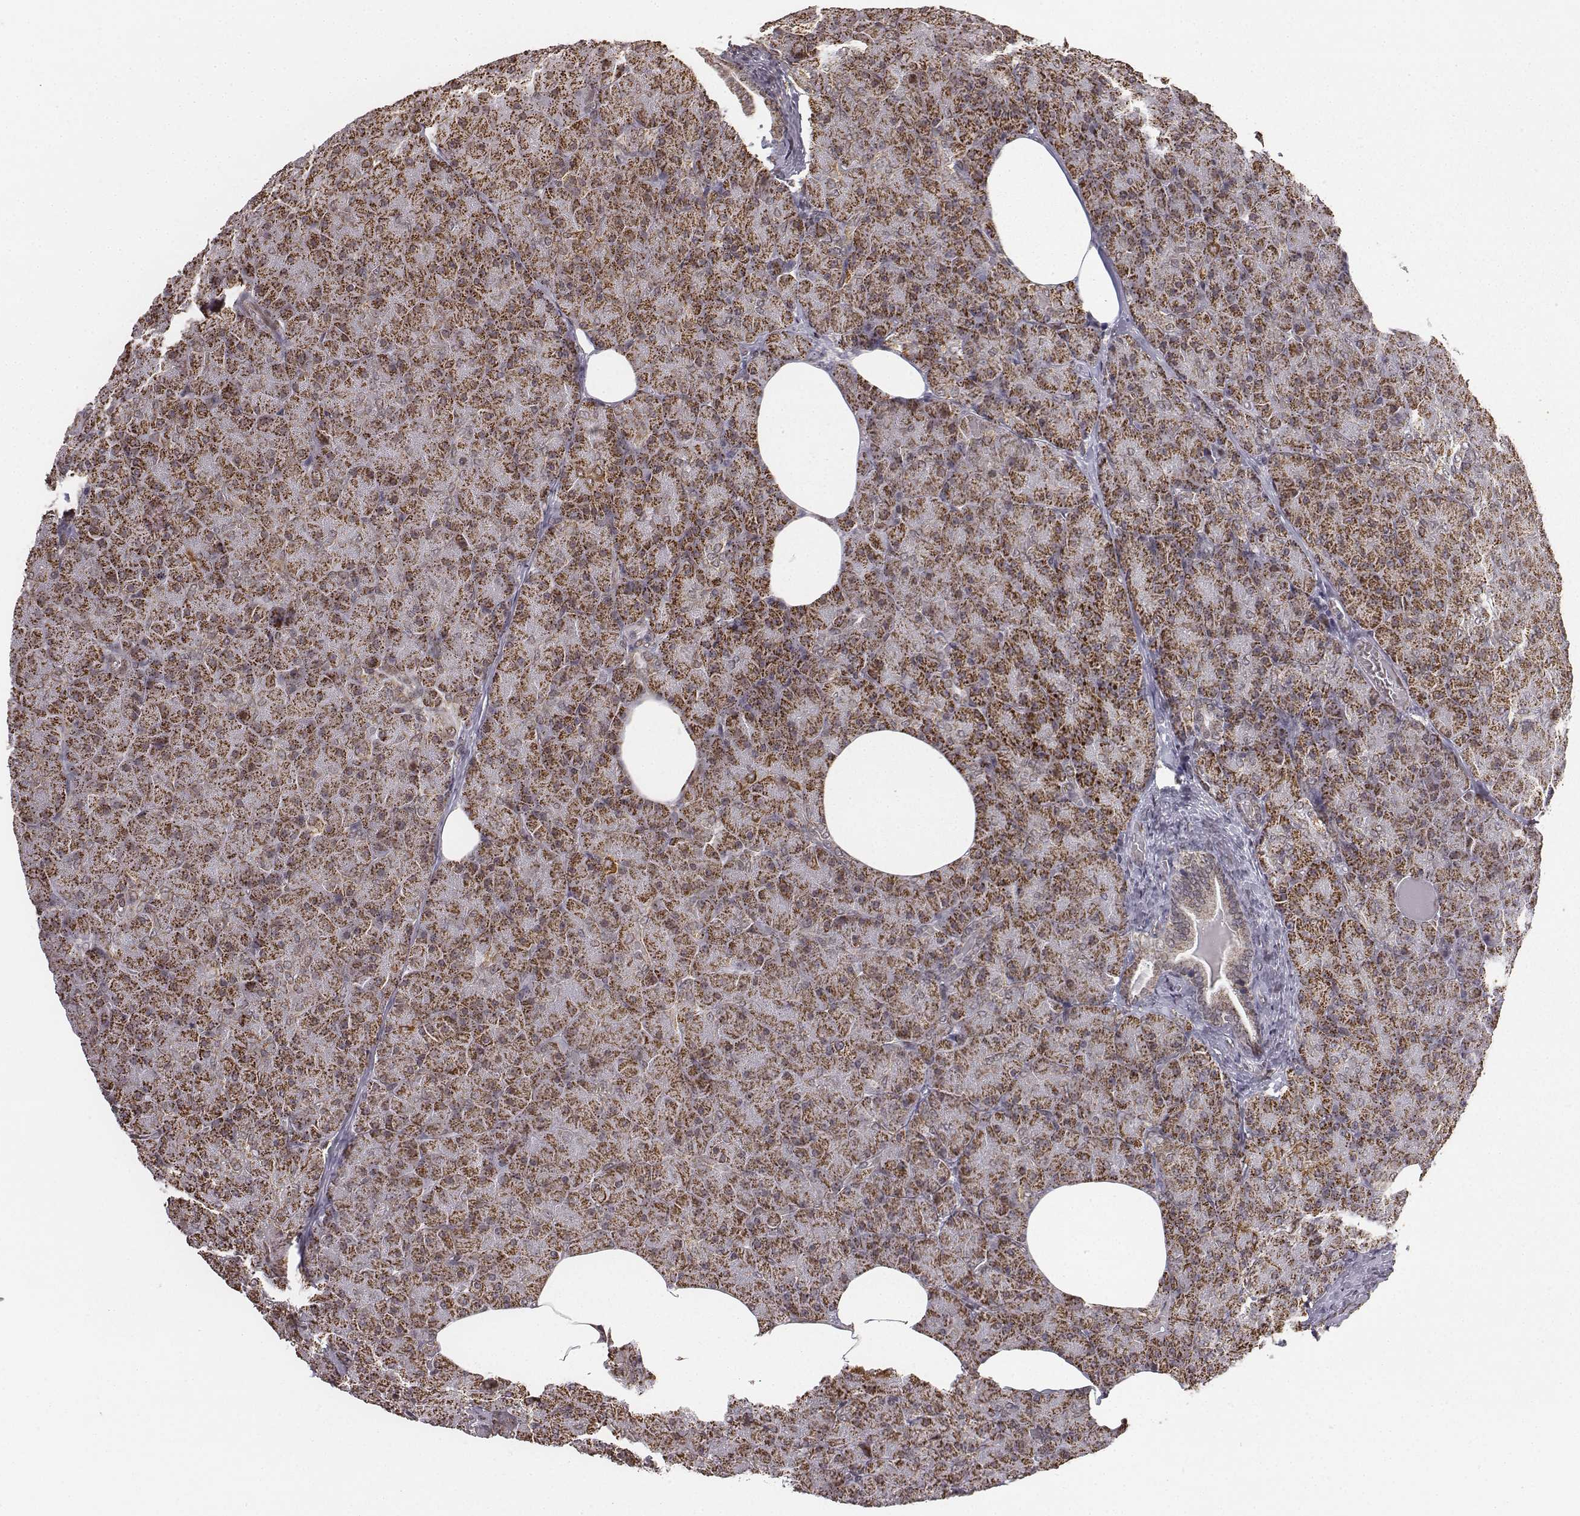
{"staining": {"intensity": "moderate", "quantity": ">75%", "location": "cytoplasmic/membranous"}, "tissue": "pancreas", "cell_type": "Exocrine glandular cells", "image_type": "normal", "snomed": [{"axis": "morphology", "description": "Normal tissue, NOS"}, {"axis": "topography", "description": "Pancreas"}], "caption": "A brown stain shows moderate cytoplasmic/membranous expression of a protein in exocrine glandular cells of benign human pancreas.", "gene": "ACOT2", "patient": {"sex": "female", "age": 45}}